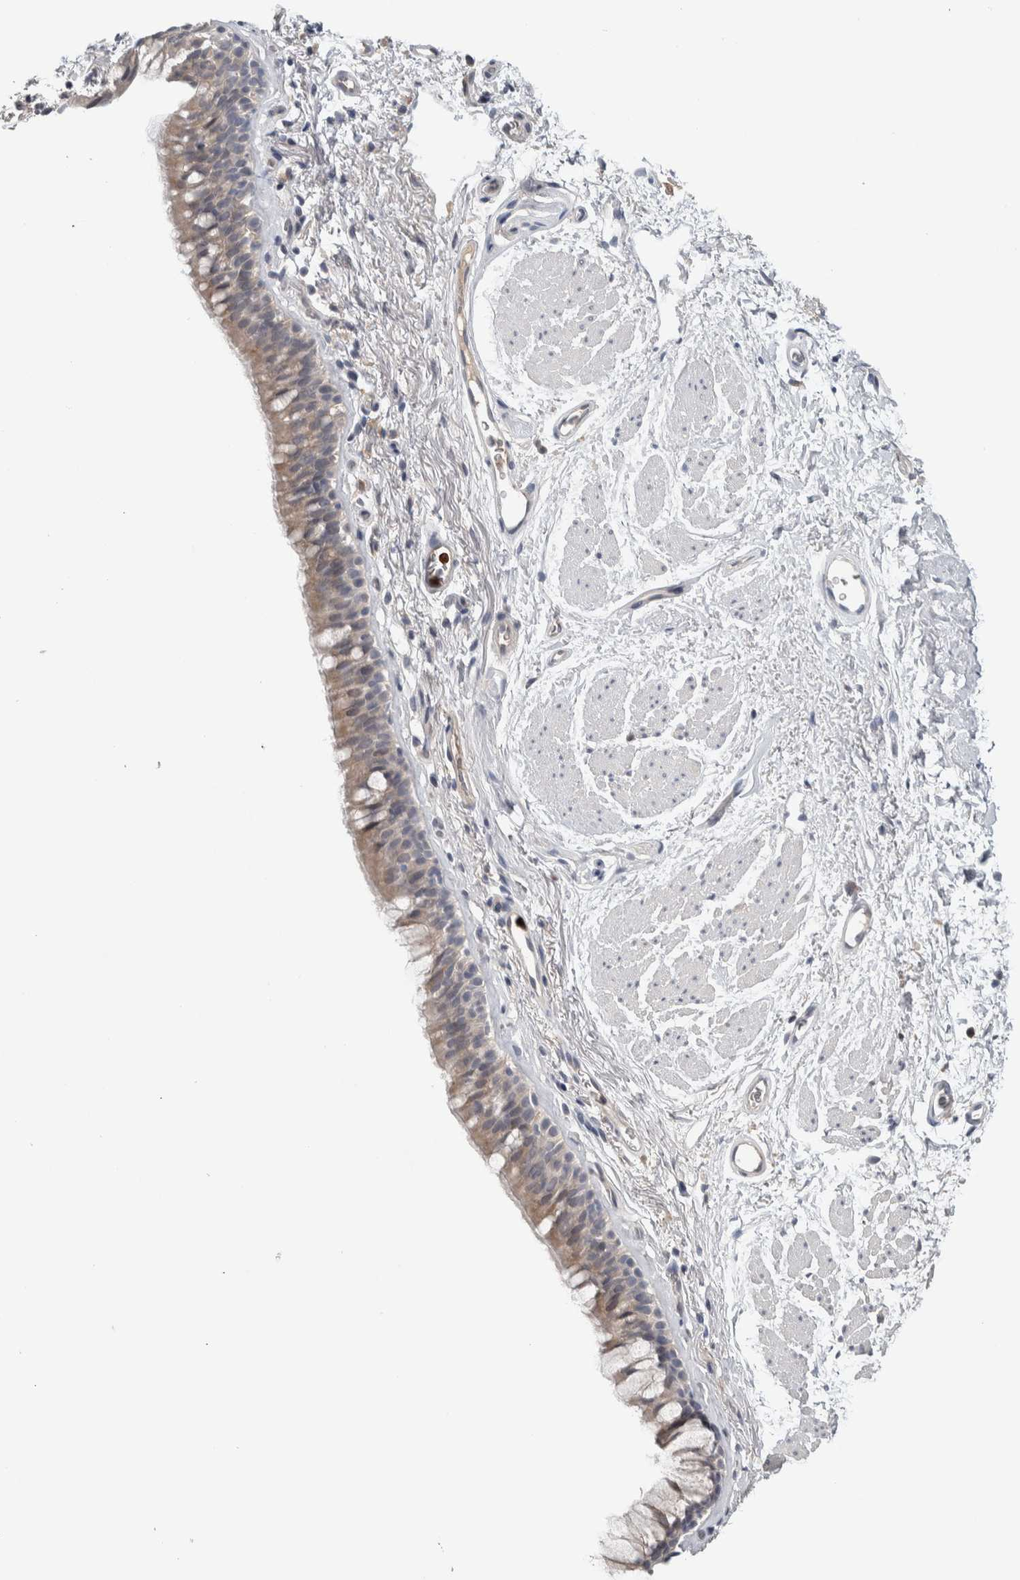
{"staining": {"intensity": "weak", "quantity": ">75%", "location": "cytoplasmic/membranous"}, "tissue": "bronchus", "cell_type": "Respiratory epithelial cells", "image_type": "normal", "snomed": [{"axis": "morphology", "description": "Normal tissue, NOS"}, {"axis": "topography", "description": "Cartilage tissue"}, {"axis": "topography", "description": "Bronchus"}], "caption": "Protein staining exhibits weak cytoplasmic/membranous expression in about >75% of respiratory epithelial cells in unremarkable bronchus. Nuclei are stained in blue.", "gene": "ADPRM", "patient": {"sex": "female", "age": 53}}